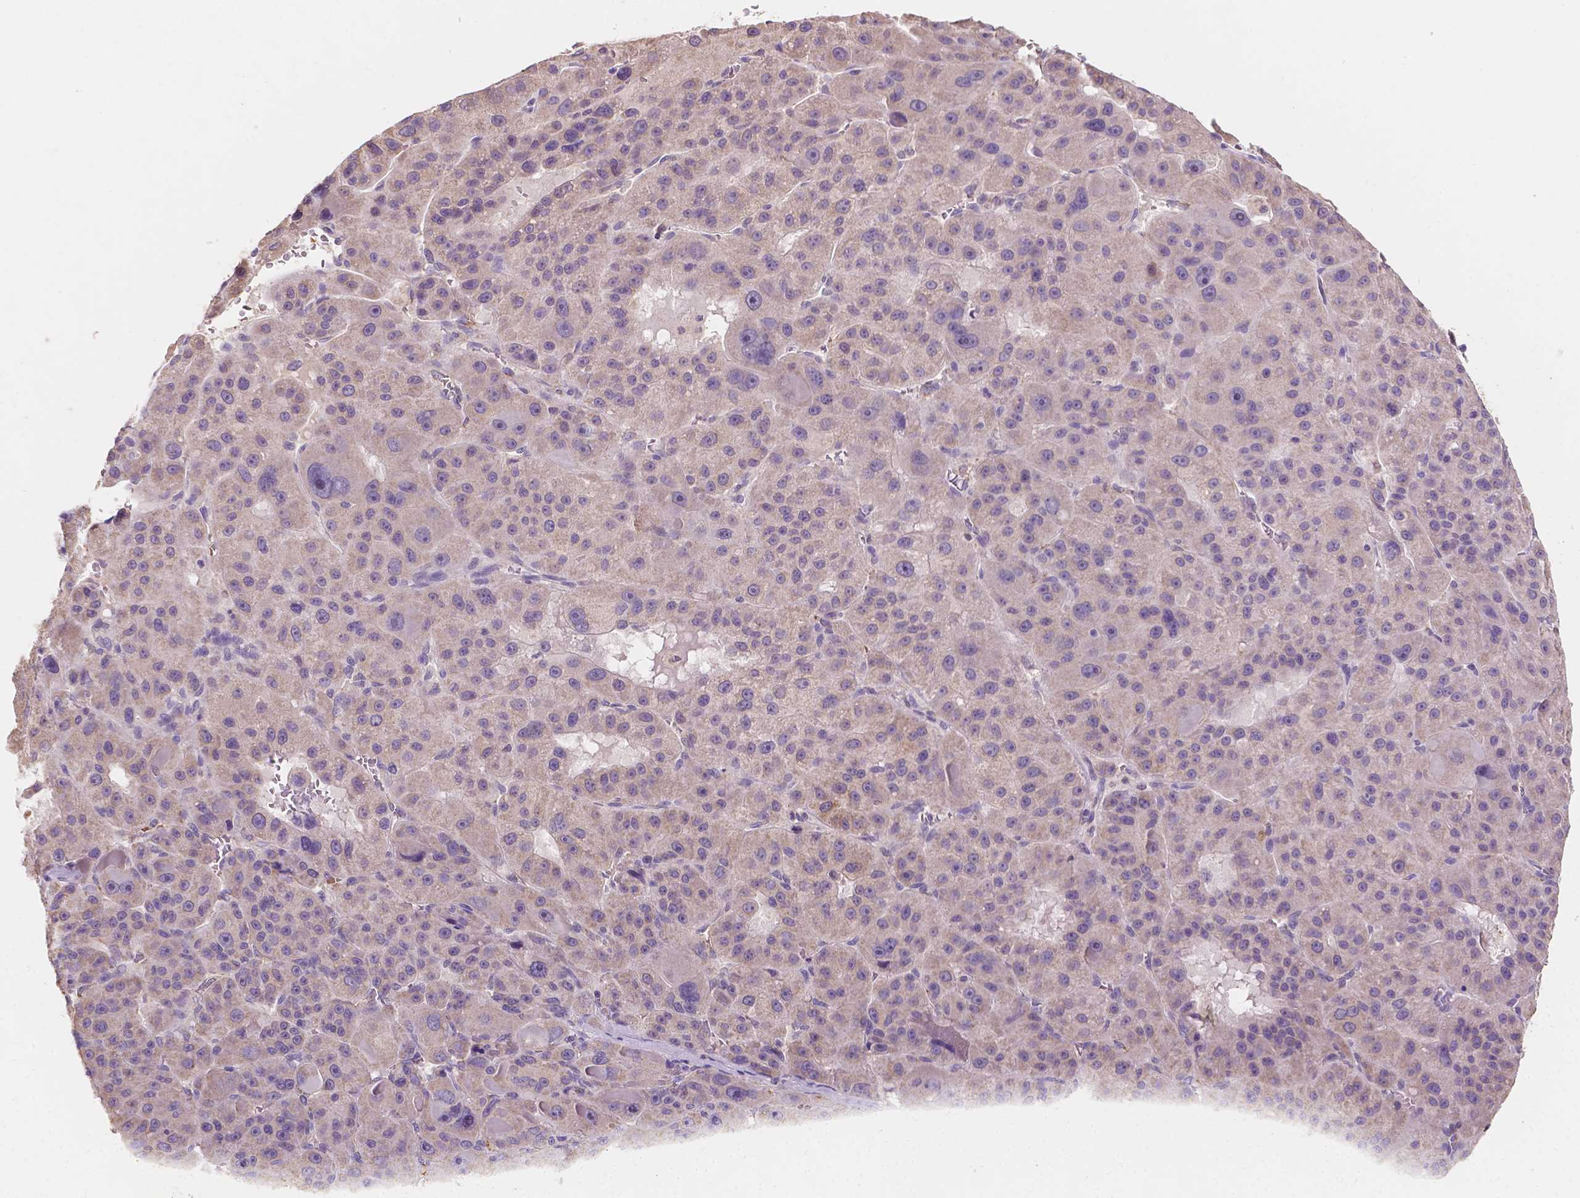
{"staining": {"intensity": "weak", "quantity": "<25%", "location": "cytoplasmic/membranous"}, "tissue": "liver cancer", "cell_type": "Tumor cells", "image_type": "cancer", "snomed": [{"axis": "morphology", "description": "Carcinoma, Hepatocellular, NOS"}, {"axis": "topography", "description": "Liver"}], "caption": "Hepatocellular carcinoma (liver) was stained to show a protein in brown. There is no significant positivity in tumor cells.", "gene": "SLC22A4", "patient": {"sex": "male", "age": 76}}